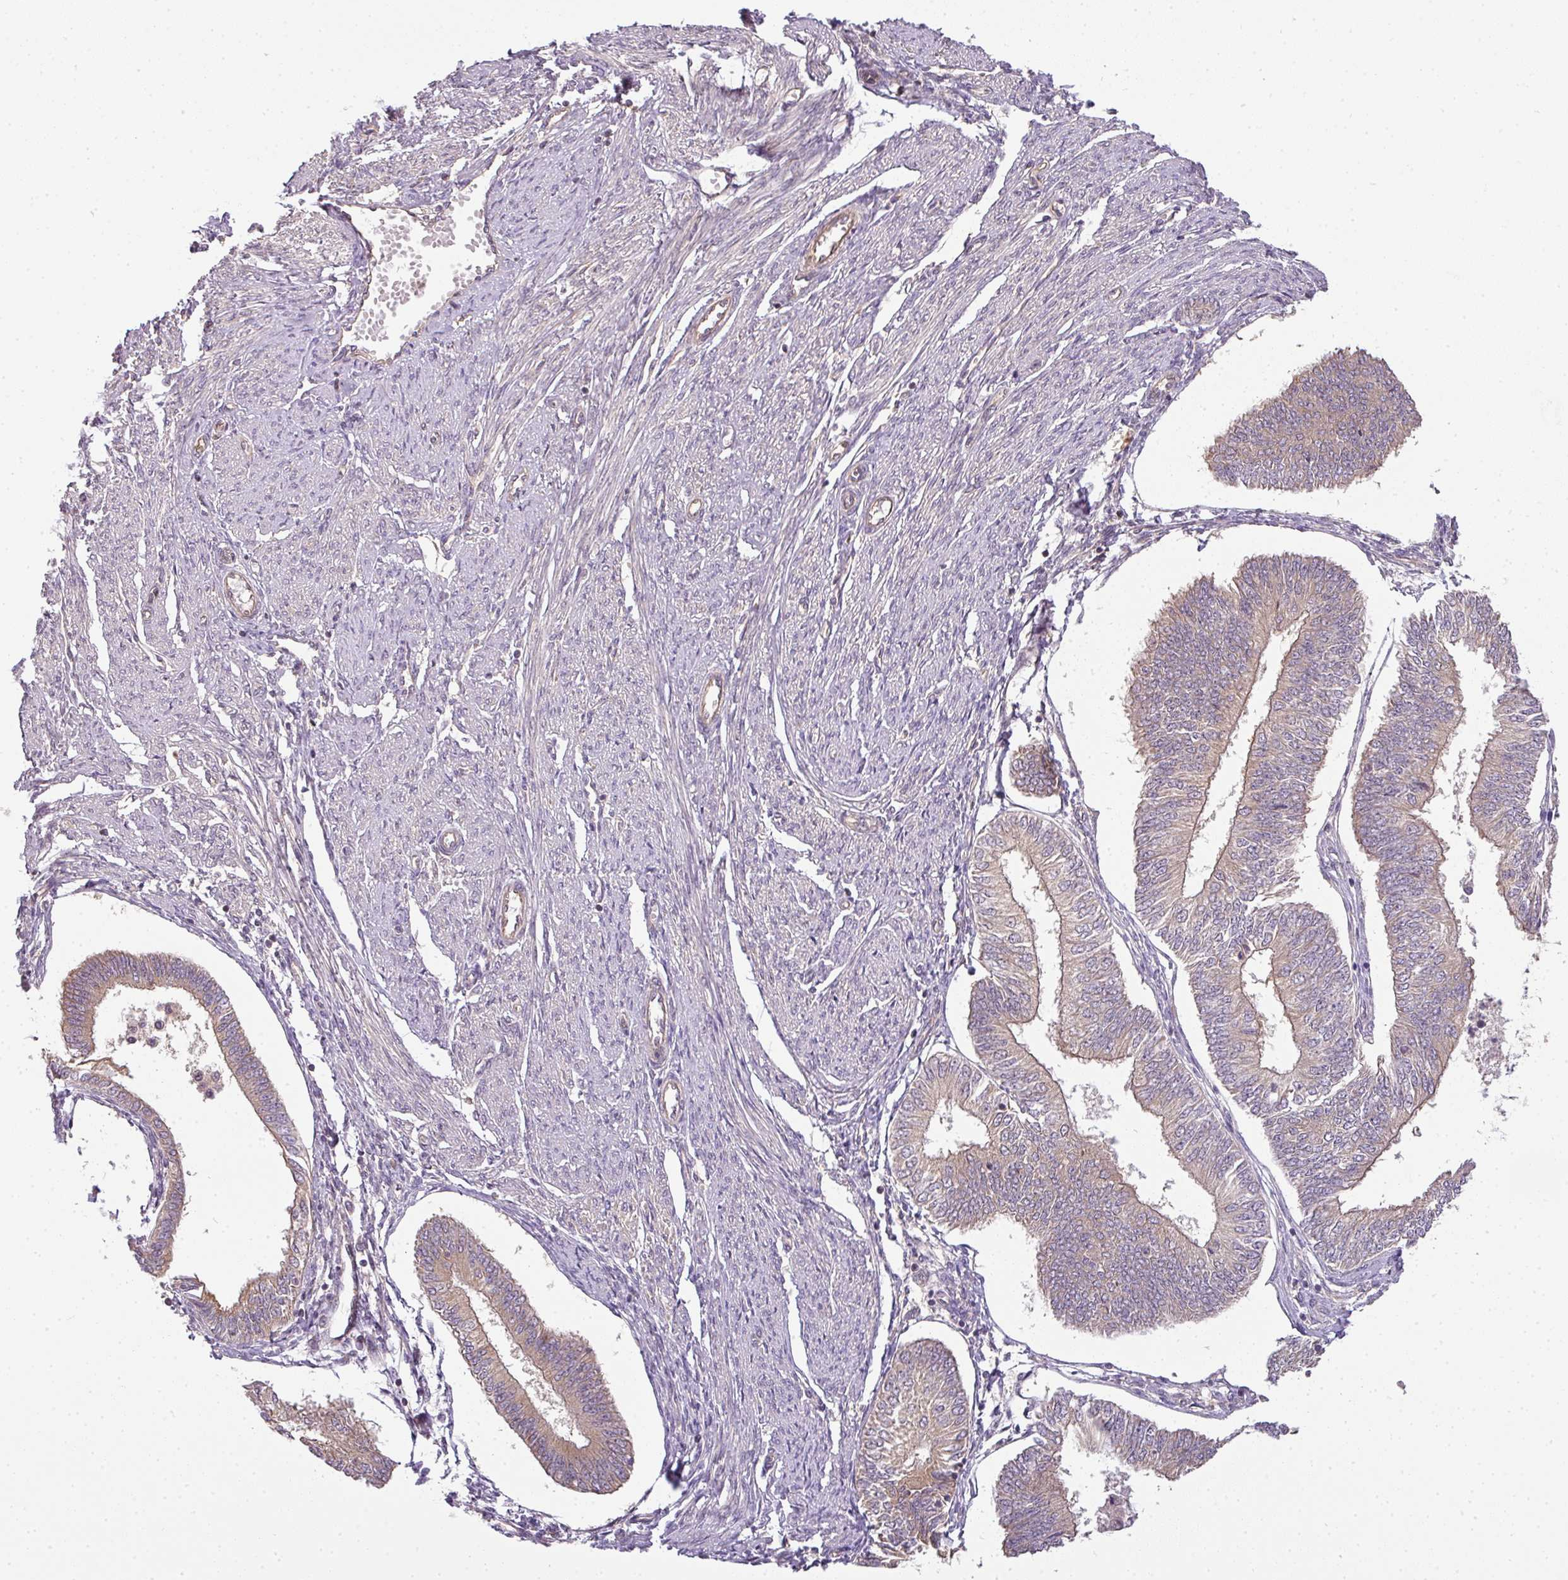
{"staining": {"intensity": "weak", "quantity": "<25%", "location": "cytoplasmic/membranous"}, "tissue": "endometrial cancer", "cell_type": "Tumor cells", "image_type": "cancer", "snomed": [{"axis": "morphology", "description": "Adenocarcinoma, NOS"}, {"axis": "topography", "description": "Endometrium"}], "caption": "There is no significant expression in tumor cells of endometrial adenocarcinoma. The staining was performed using DAB (3,3'-diaminobenzidine) to visualize the protein expression in brown, while the nuclei were stained in blue with hematoxylin (Magnification: 20x).", "gene": "TCL1B", "patient": {"sex": "female", "age": 58}}